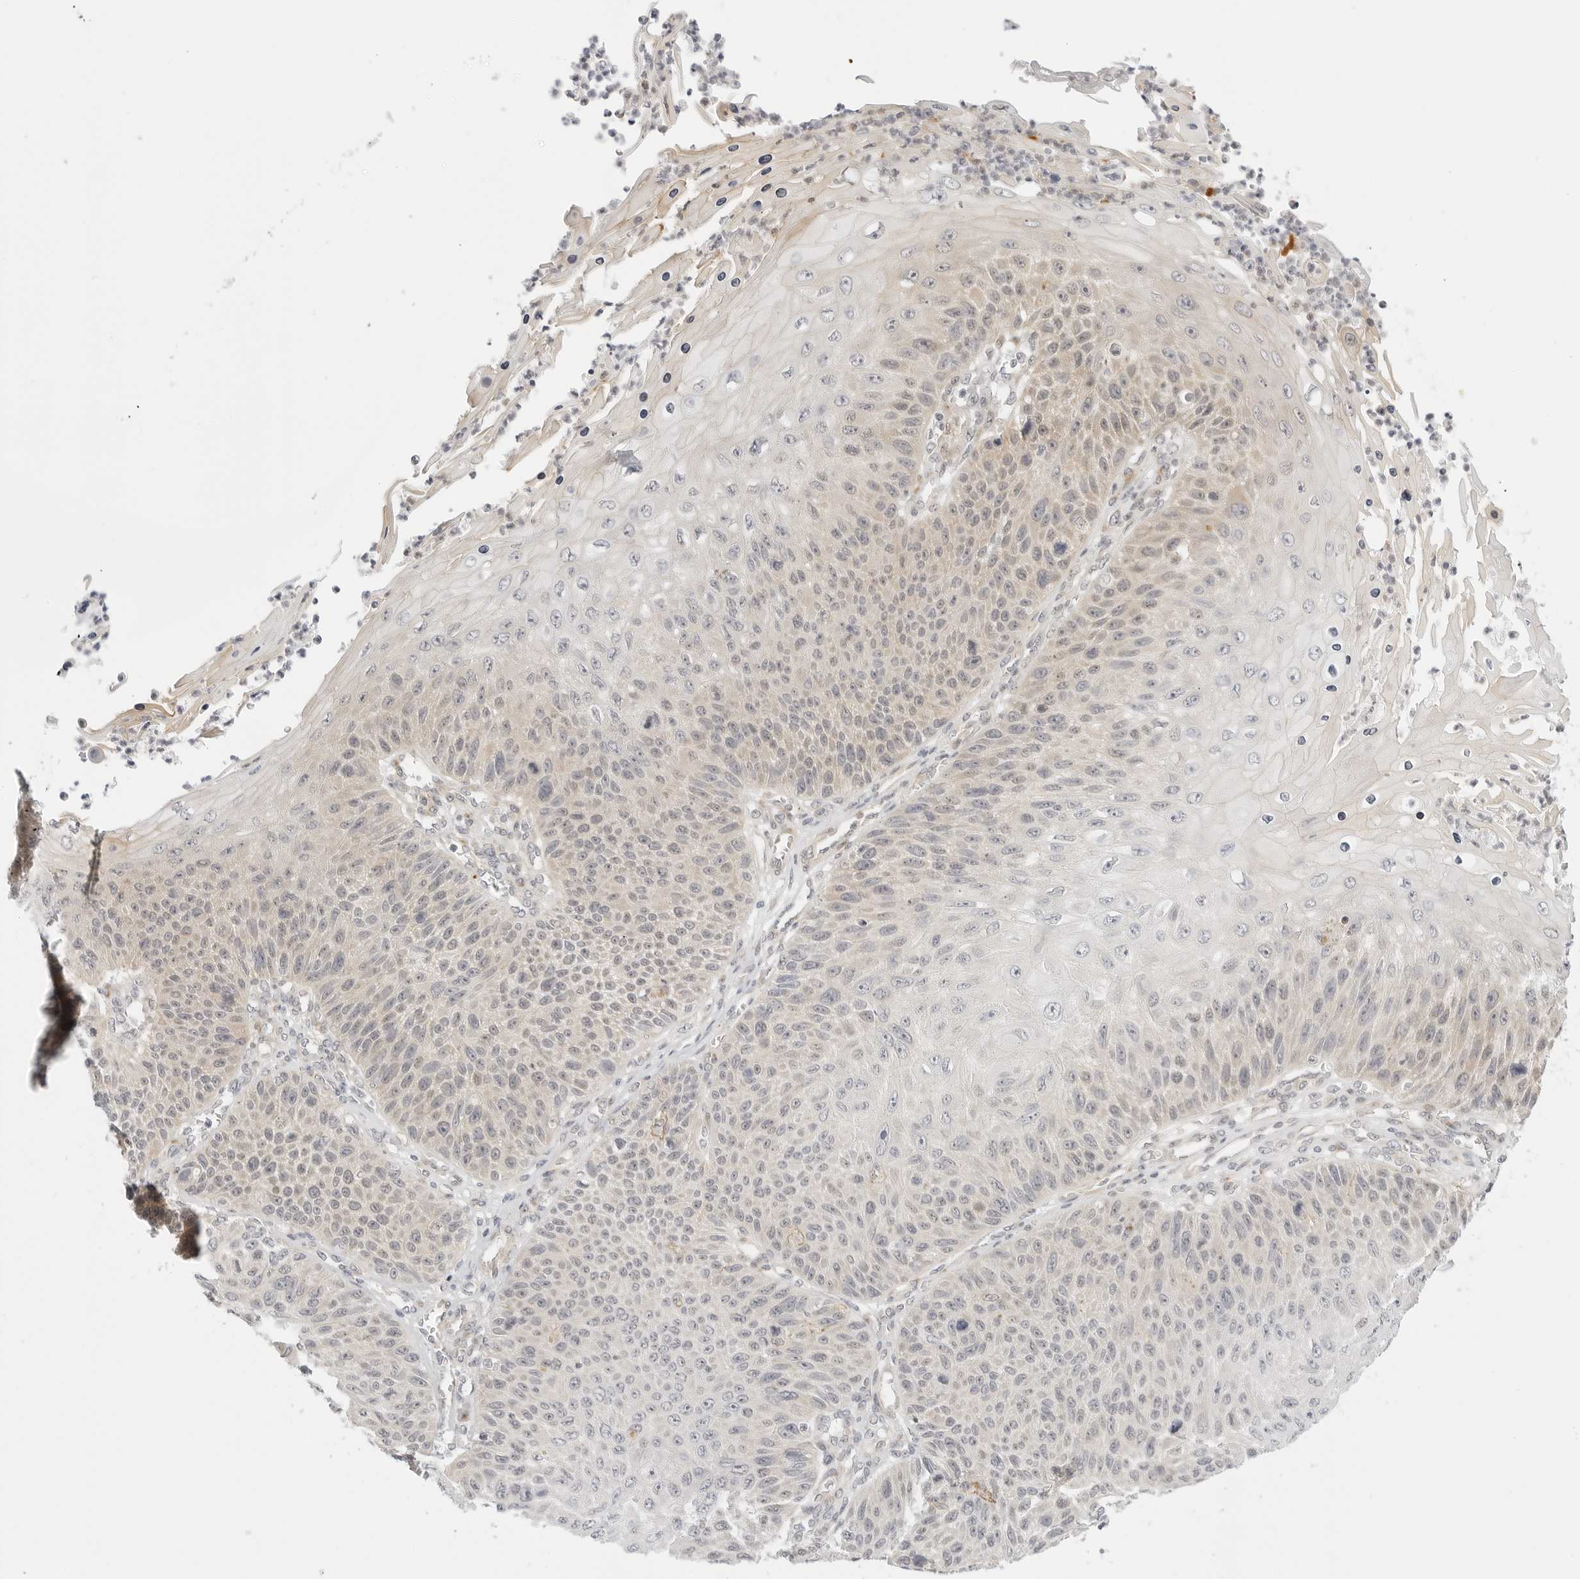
{"staining": {"intensity": "weak", "quantity": "25%-75%", "location": "cytoplasmic/membranous"}, "tissue": "skin cancer", "cell_type": "Tumor cells", "image_type": "cancer", "snomed": [{"axis": "morphology", "description": "Squamous cell carcinoma, NOS"}, {"axis": "topography", "description": "Skin"}], "caption": "IHC of skin cancer reveals low levels of weak cytoplasmic/membranous positivity in approximately 25%-75% of tumor cells.", "gene": "TCP1", "patient": {"sex": "female", "age": 88}}